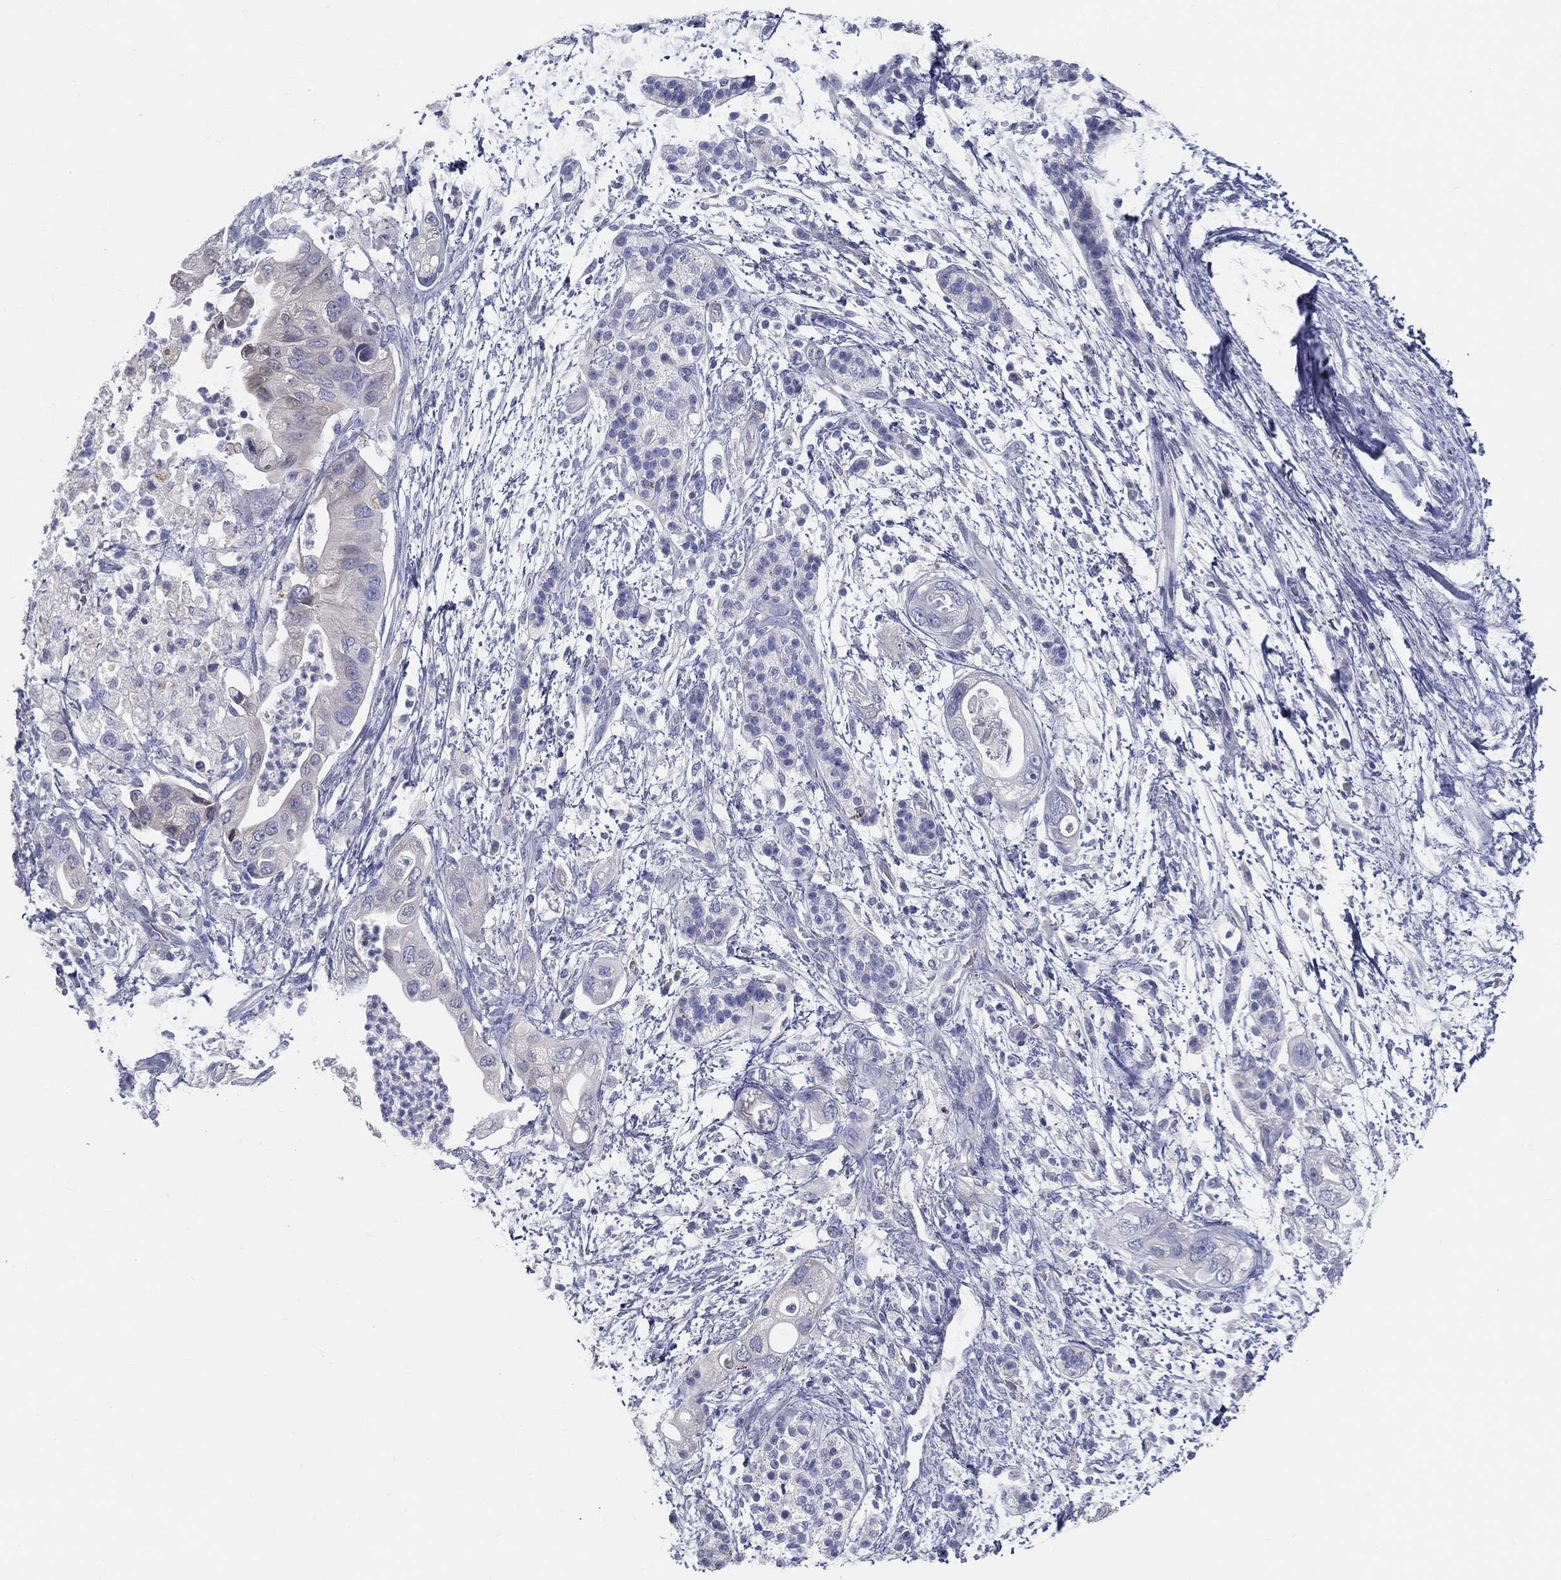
{"staining": {"intensity": "weak", "quantity": "<25%", "location": "cytoplasmic/membranous"}, "tissue": "pancreatic cancer", "cell_type": "Tumor cells", "image_type": "cancer", "snomed": [{"axis": "morphology", "description": "Adenocarcinoma, NOS"}, {"axis": "topography", "description": "Pancreas"}], "caption": "Tumor cells show no significant staining in pancreatic cancer. (Brightfield microscopy of DAB (3,3'-diaminobenzidine) IHC at high magnification).", "gene": "STS", "patient": {"sex": "female", "age": 72}}